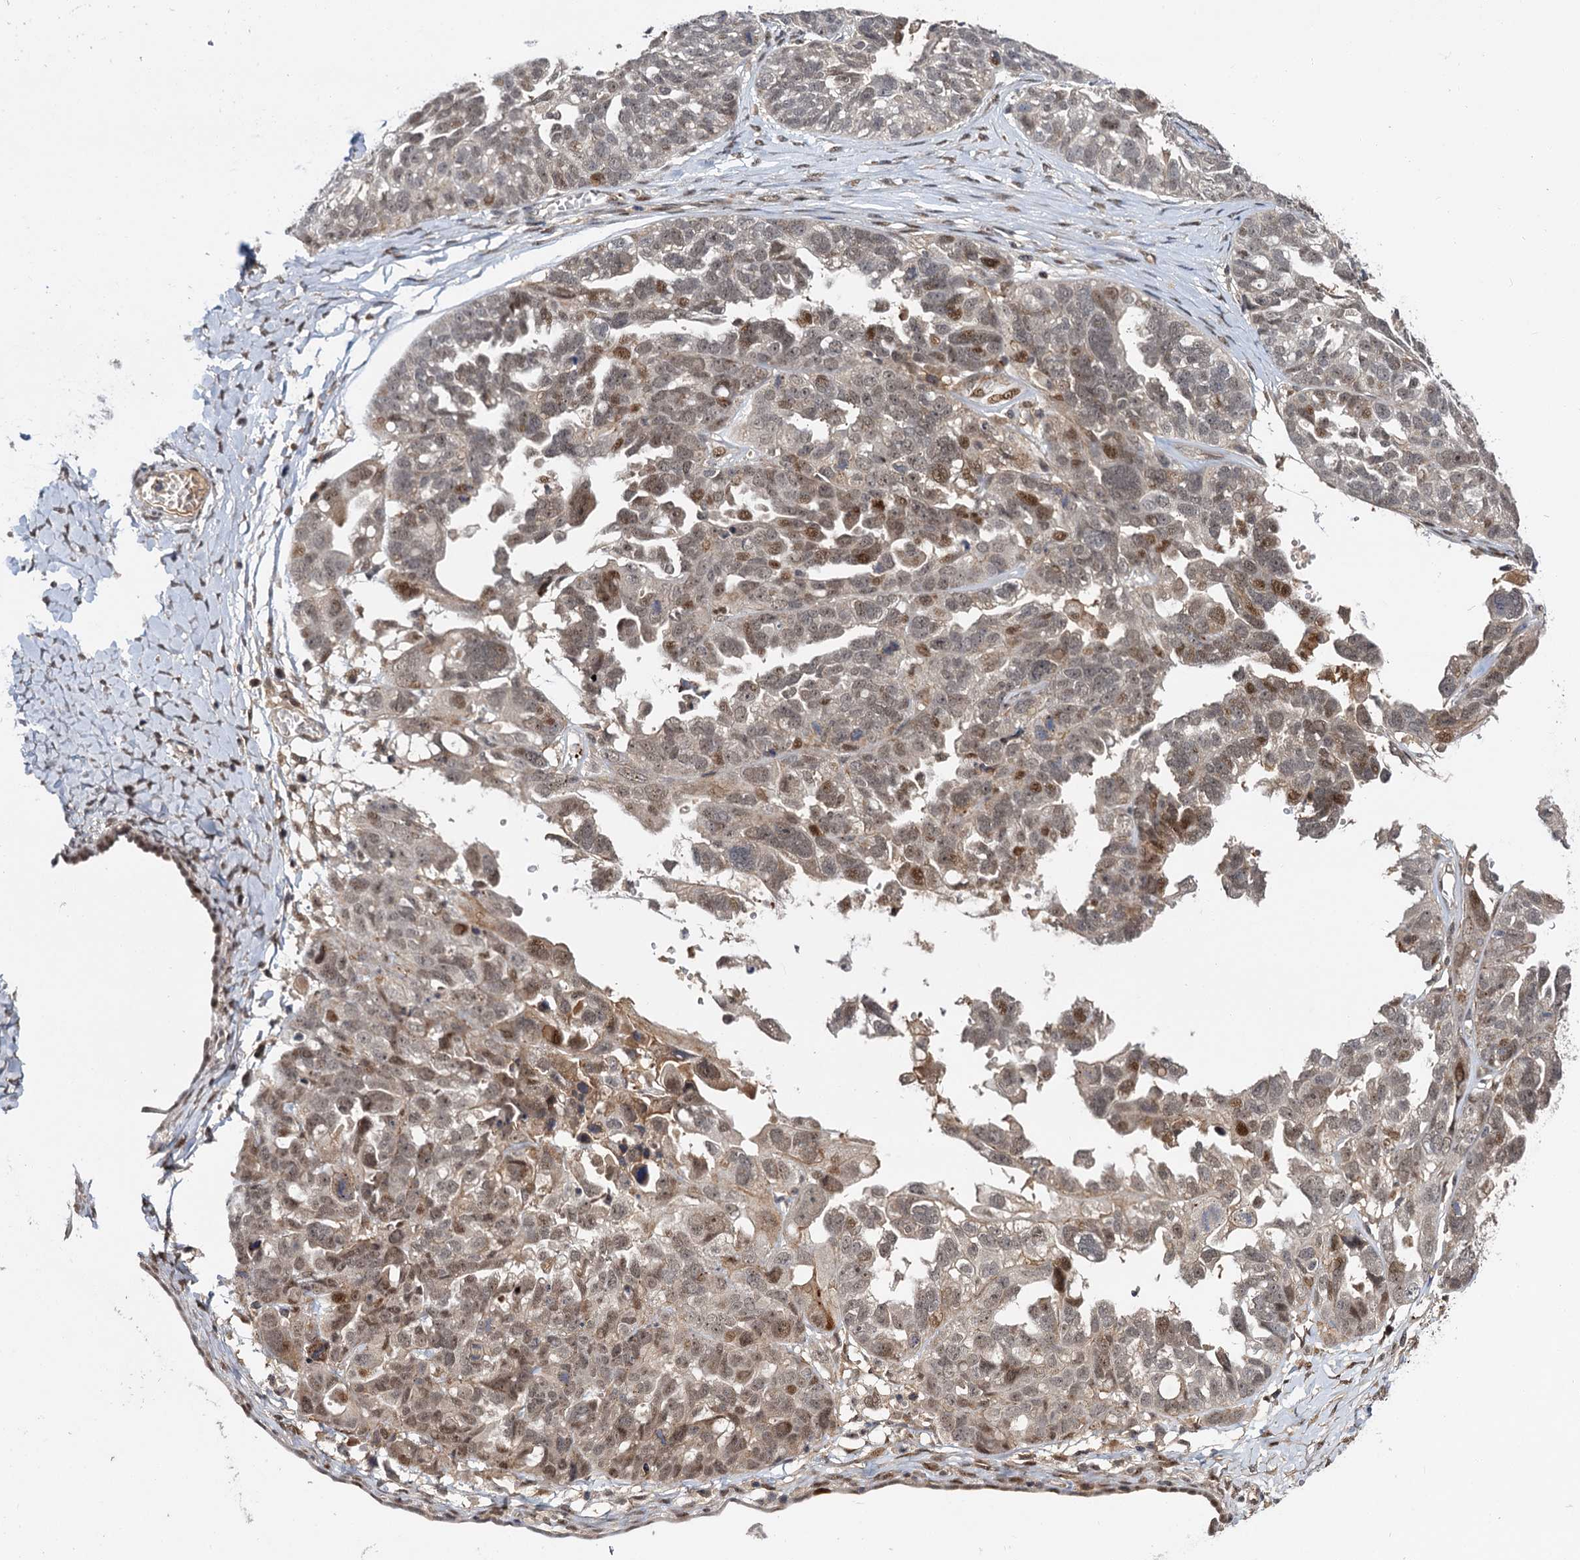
{"staining": {"intensity": "moderate", "quantity": ">75%", "location": "cytoplasmic/membranous,nuclear"}, "tissue": "ovarian cancer", "cell_type": "Tumor cells", "image_type": "cancer", "snomed": [{"axis": "morphology", "description": "Cystadenocarcinoma, serous, NOS"}, {"axis": "topography", "description": "Ovary"}], "caption": "Tumor cells reveal moderate cytoplasmic/membranous and nuclear positivity in about >75% of cells in serous cystadenocarcinoma (ovarian).", "gene": "MBD6", "patient": {"sex": "female", "age": 79}}